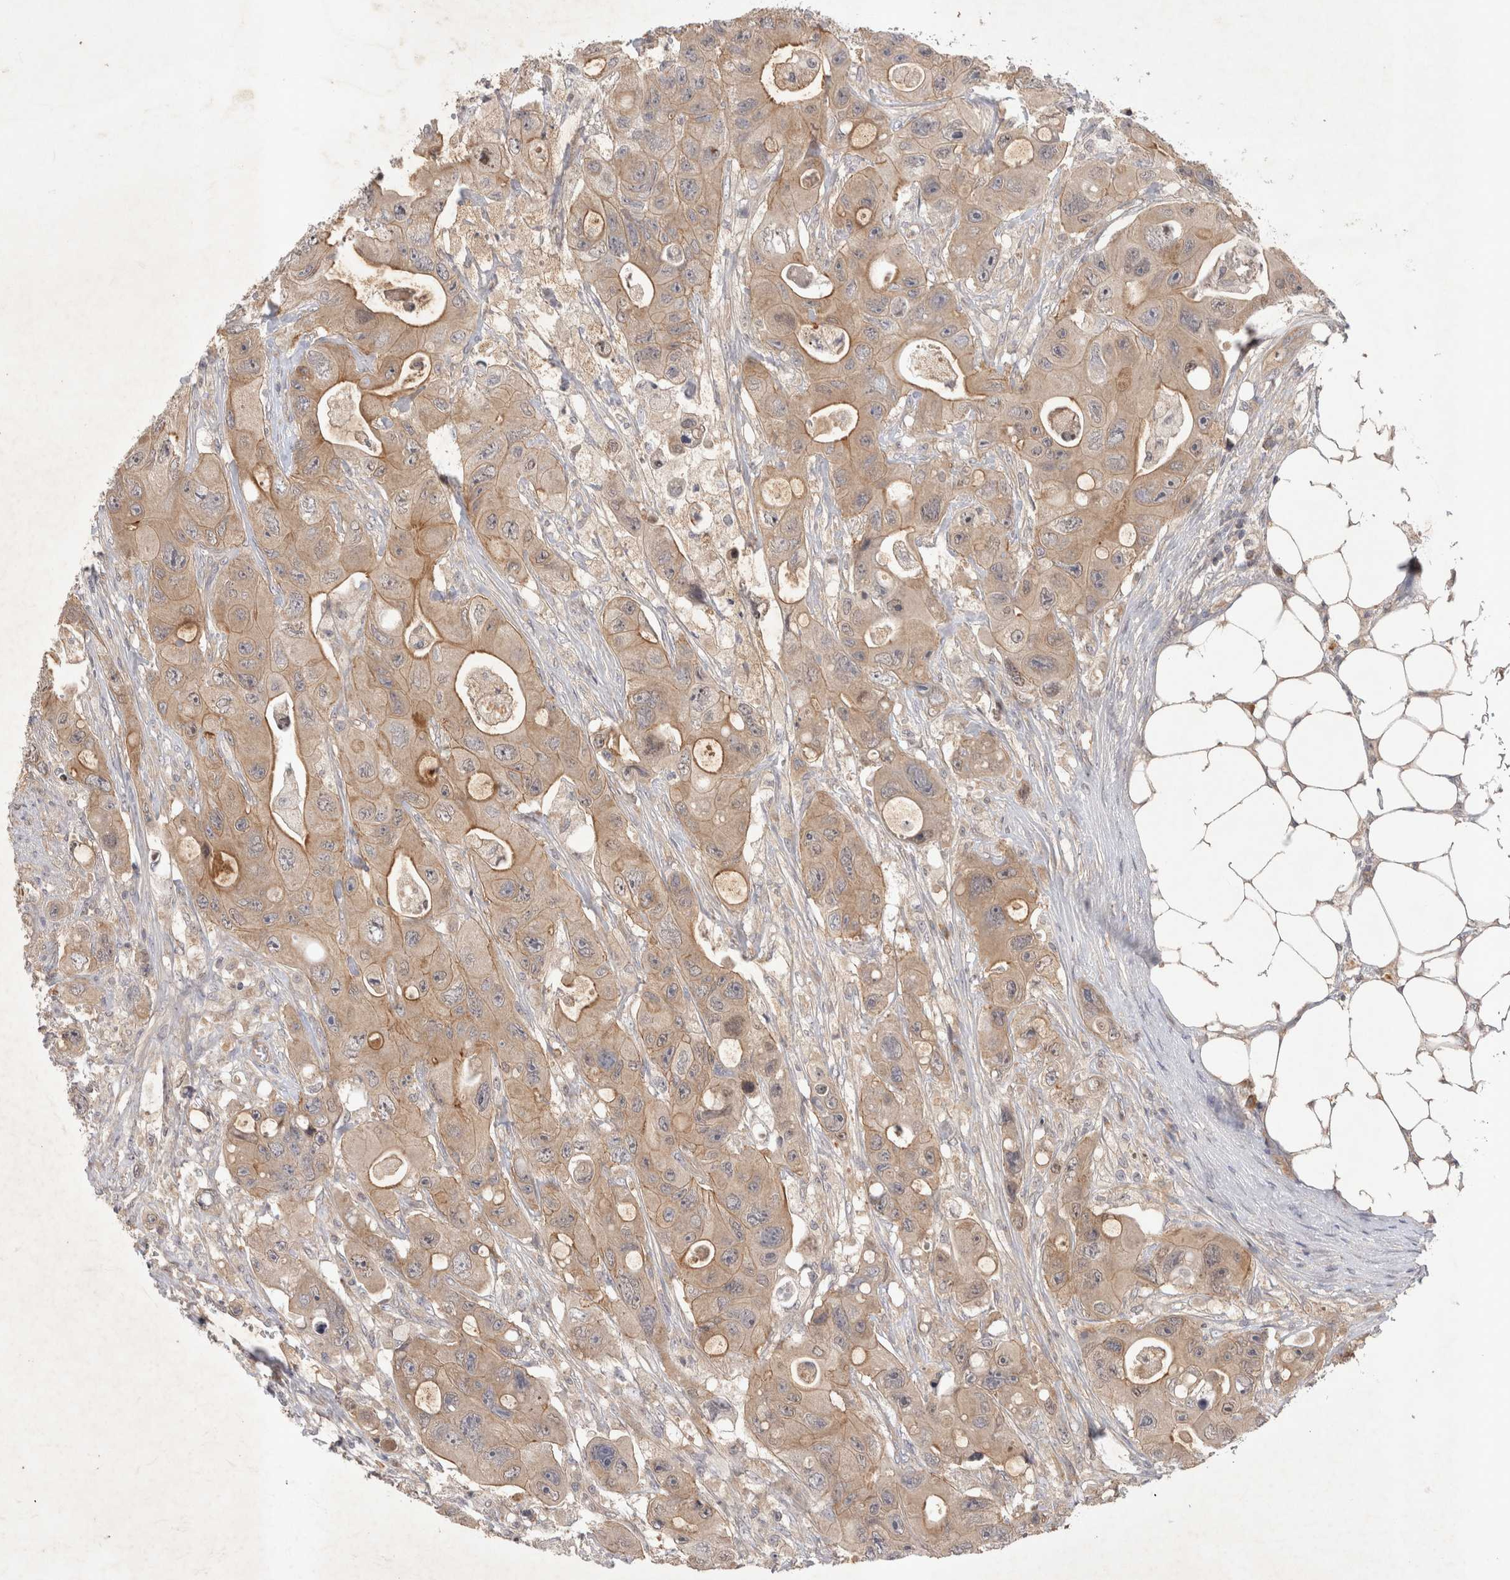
{"staining": {"intensity": "moderate", "quantity": ">75%", "location": "cytoplasmic/membranous"}, "tissue": "colorectal cancer", "cell_type": "Tumor cells", "image_type": "cancer", "snomed": [{"axis": "morphology", "description": "Adenocarcinoma, NOS"}, {"axis": "topography", "description": "Colon"}], "caption": "Moderate cytoplasmic/membranous expression for a protein is identified in approximately >75% of tumor cells of colorectal adenocarcinoma using immunohistochemistry.", "gene": "YES1", "patient": {"sex": "female", "age": 46}}